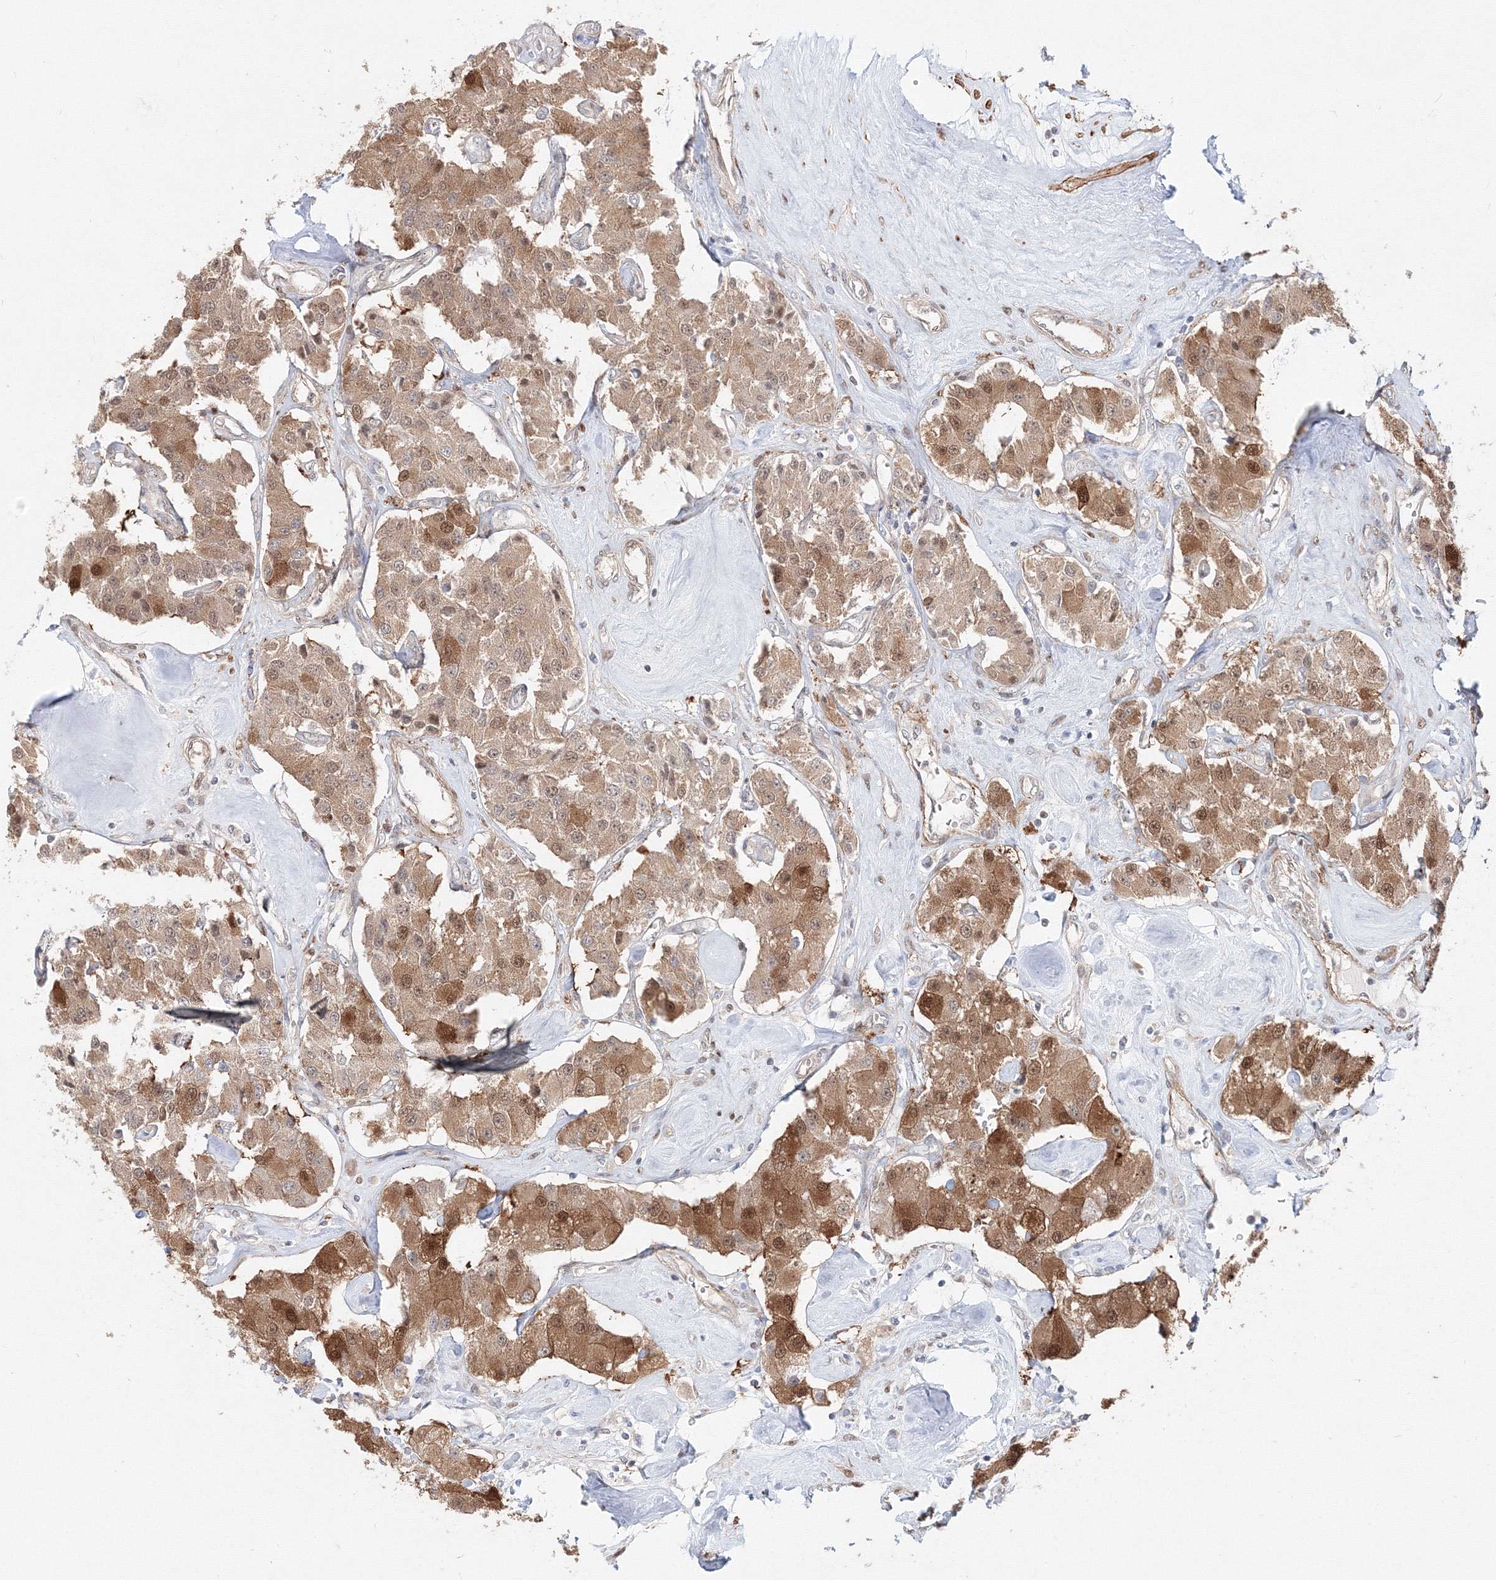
{"staining": {"intensity": "moderate", "quantity": ">75%", "location": "cytoplasmic/membranous,nuclear"}, "tissue": "carcinoid", "cell_type": "Tumor cells", "image_type": "cancer", "snomed": [{"axis": "morphology", "description": "Carcinoid, malignant, NOS"}, {"axis": "topography", "description": "Pancreas"}], "caption": "Tumor cells exhibit moderate cytoplasmic/membranous and nuclear expression in approximately >75% of cells in carcinoid.", "gene": "ARHGAP21", "patient": {"sex": "male", "age": 41}}